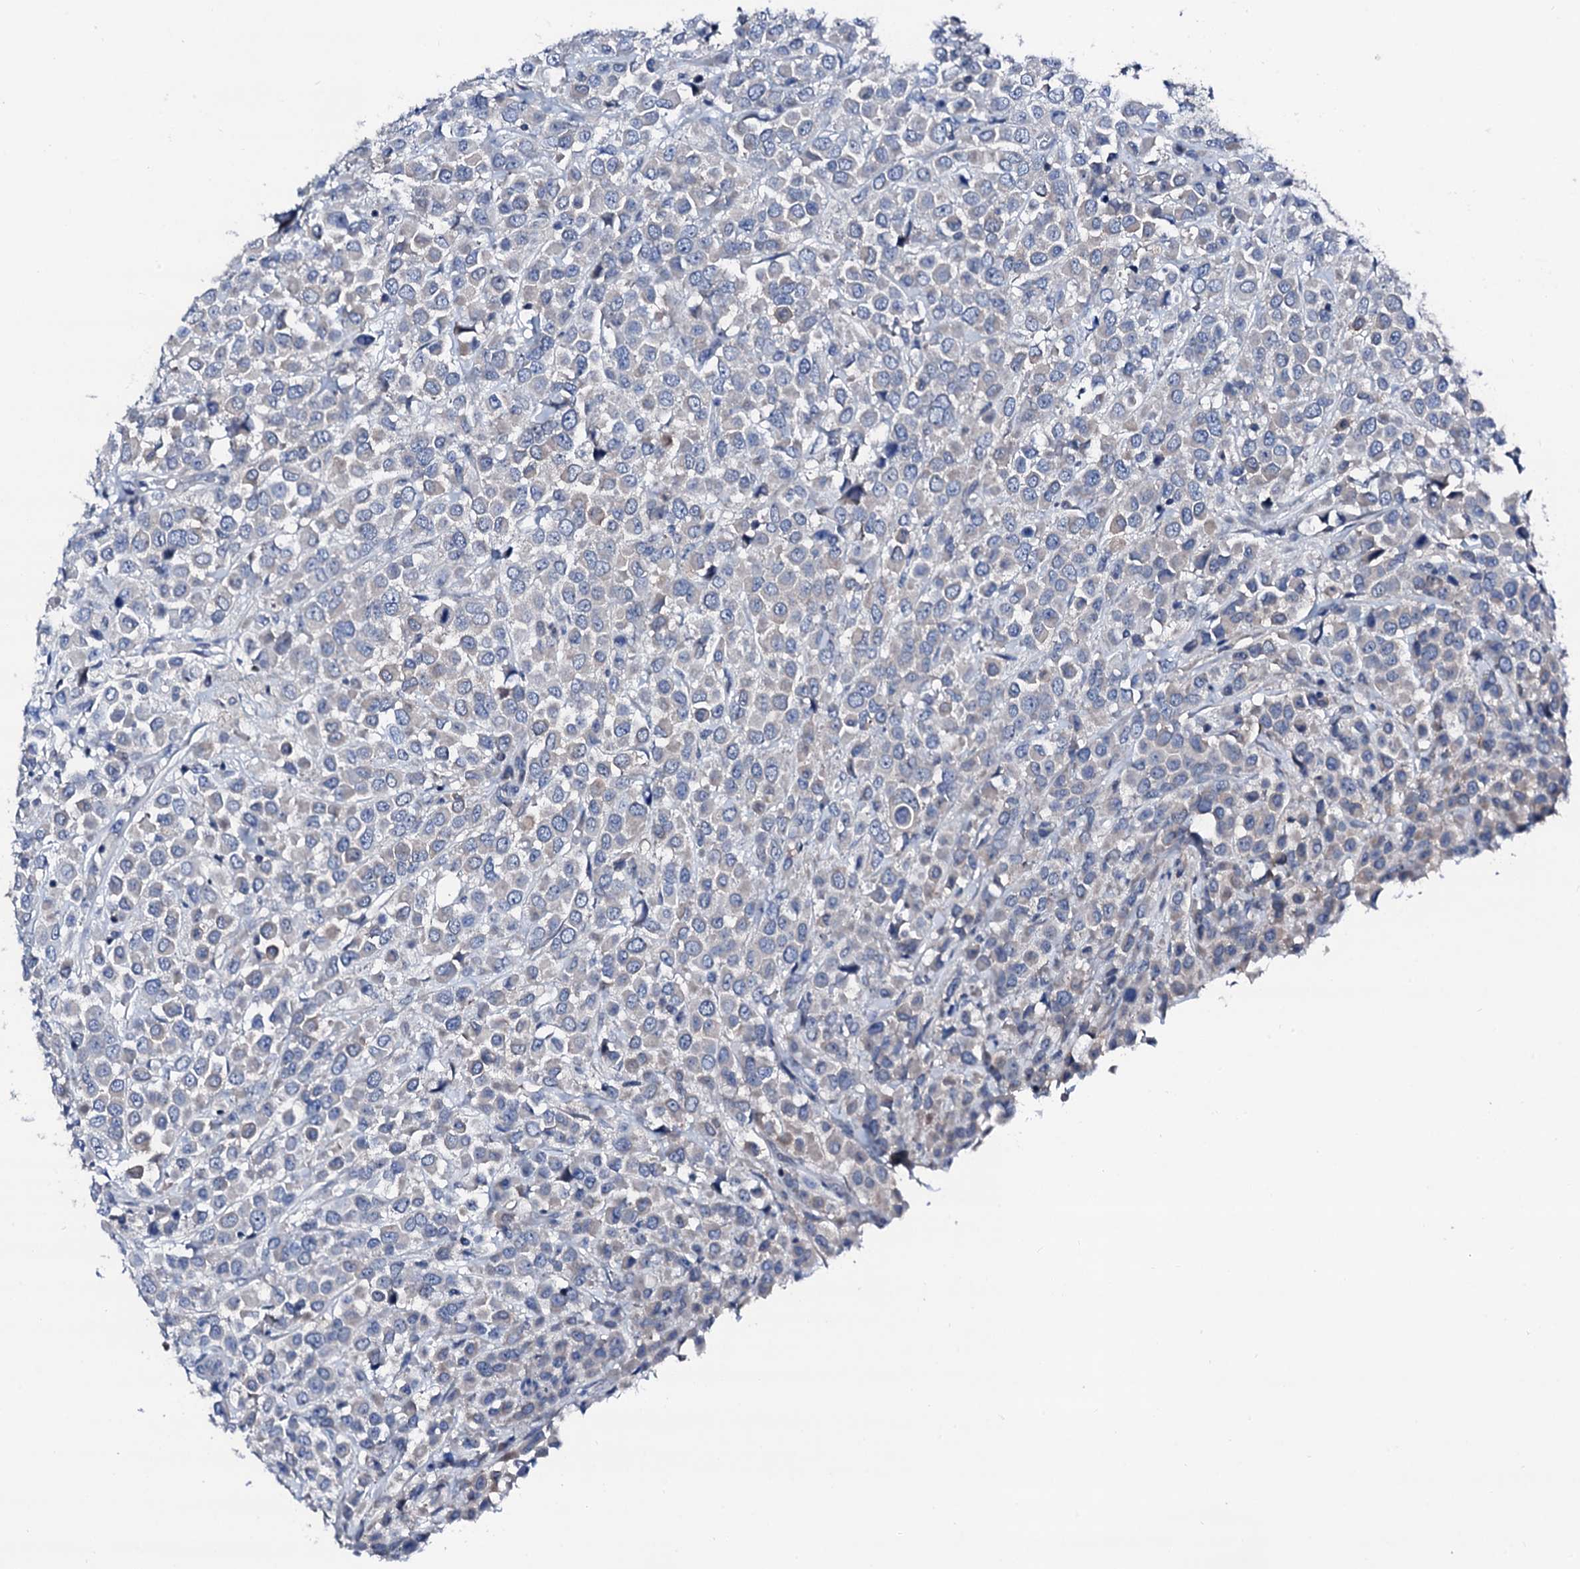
{"staining": {"intensity": "negative", "quantity": "none", "location": "none"}, "tissue": "breast cancer", "cell_type": "Tumor cells", "image_type": "cancer", "snomed": [{"axis": "morphology", "description": "Duct carcinoma"}, {"axis": "topography", "description": "Breast"}], "caption": "A high-resolution photomicrograph shows immunohistochemistry (IHC) staining of breast cancer, which exhibits no significant expression in tumor cells. (Stains: DAB (3,3'-diaminobenzidine) immunohistochemistry (IHC) with hematoxylin counter stain, Microscopy: brightfield microscopy at high magnification).", "gene": "TRAFD1", "patient": {"sex": "female", "age": 61}}